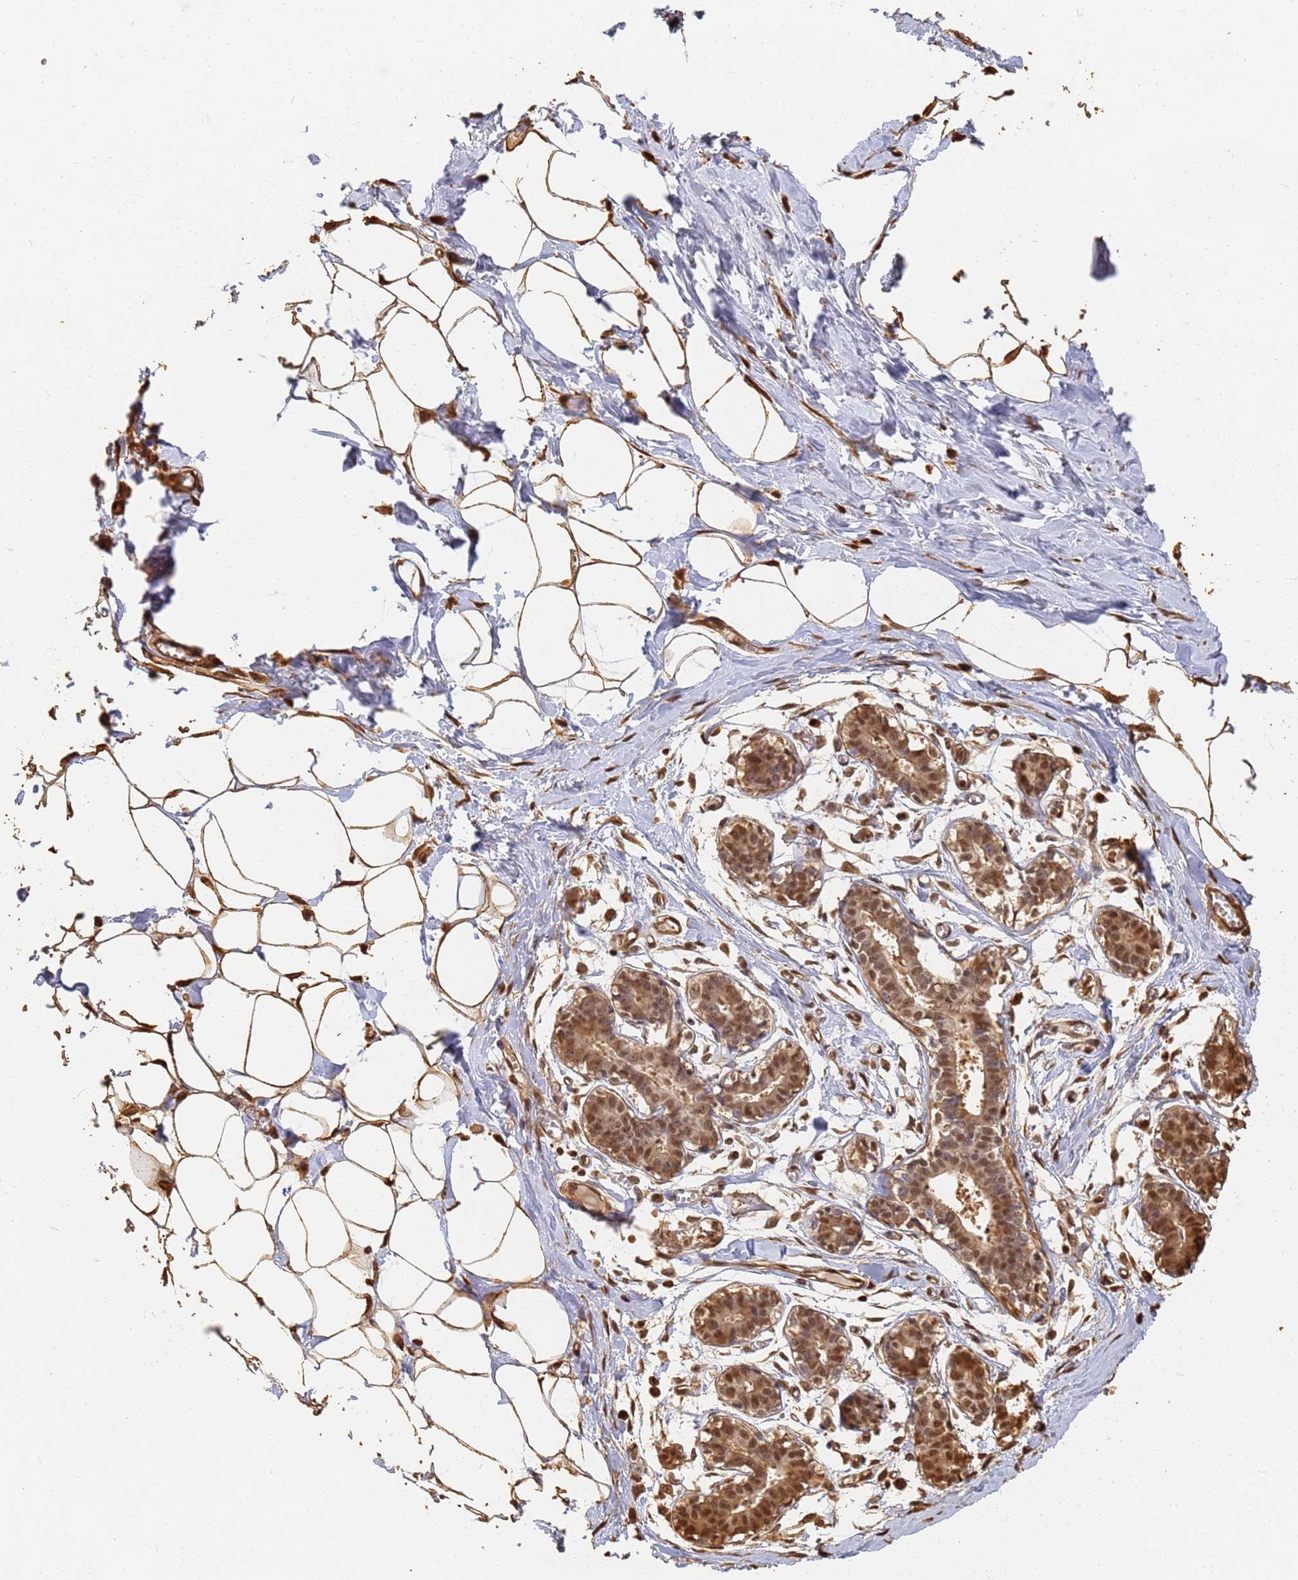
{"staining": {"intensity": "strong", "quantity": ">75%", "location": "cytoplasmic/membranous,nuclear"}, "tissue": "breast", "cell_type": "Adipocytes", "image_type": "normal", "snomed": [{"axis": "morphology", "description": "Normal tissue, NOS"}, {"axis": "topography", "description": "Breast"}], "caption": "This histopathology image demonstrates immunohistochemistry (IHC) staining of benign breast, with high strong cytoplasmic/membranous,nuclear expression in approximately >75% of adipocytes.", "gene": "JAK2", "patient": {"sex": "female", "age": 27}}